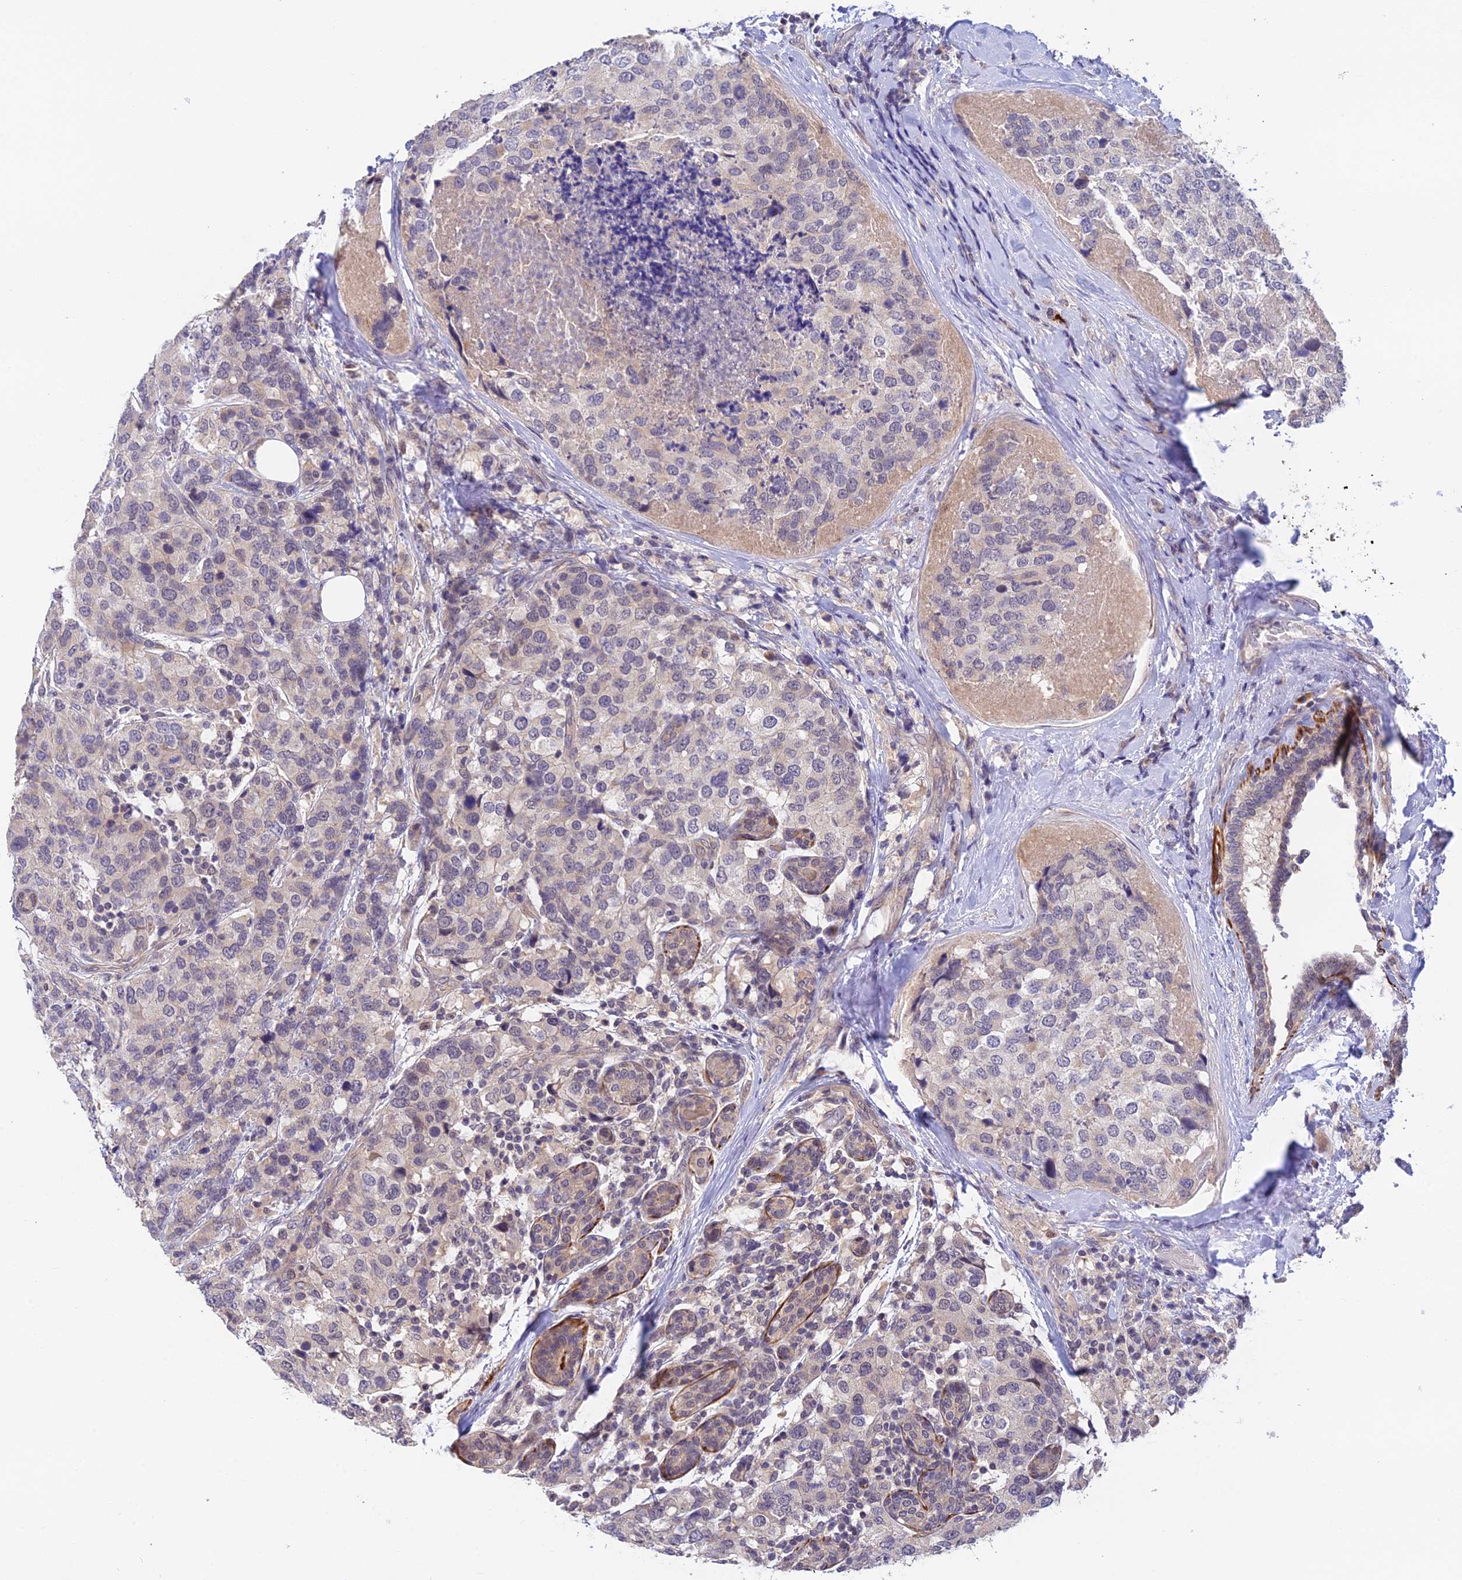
{"staining": {"intensity": "weak", "quantity": "<25%", "location": "cytoplasmic/membranous"}, "tissue": "breast cancer", "cell_type": "Tumor cells", "image_type": "cancer", "snomed": [{"axis": "morphology", "description": "Lobular carcinoma"}, {"axis": "topography", "description": "Breast"}], "caption": "DAB (3,3'-diaminobenzidine) immunohistochemical staining of breast cancer (lobular carcinoma) displays no significant positivity in tumor cells. (Brightfield microscopy of DAB immunohistochemistry at high magnification).", "gene": "CWH43", "patient": {"sex": "female", "age": 59}}